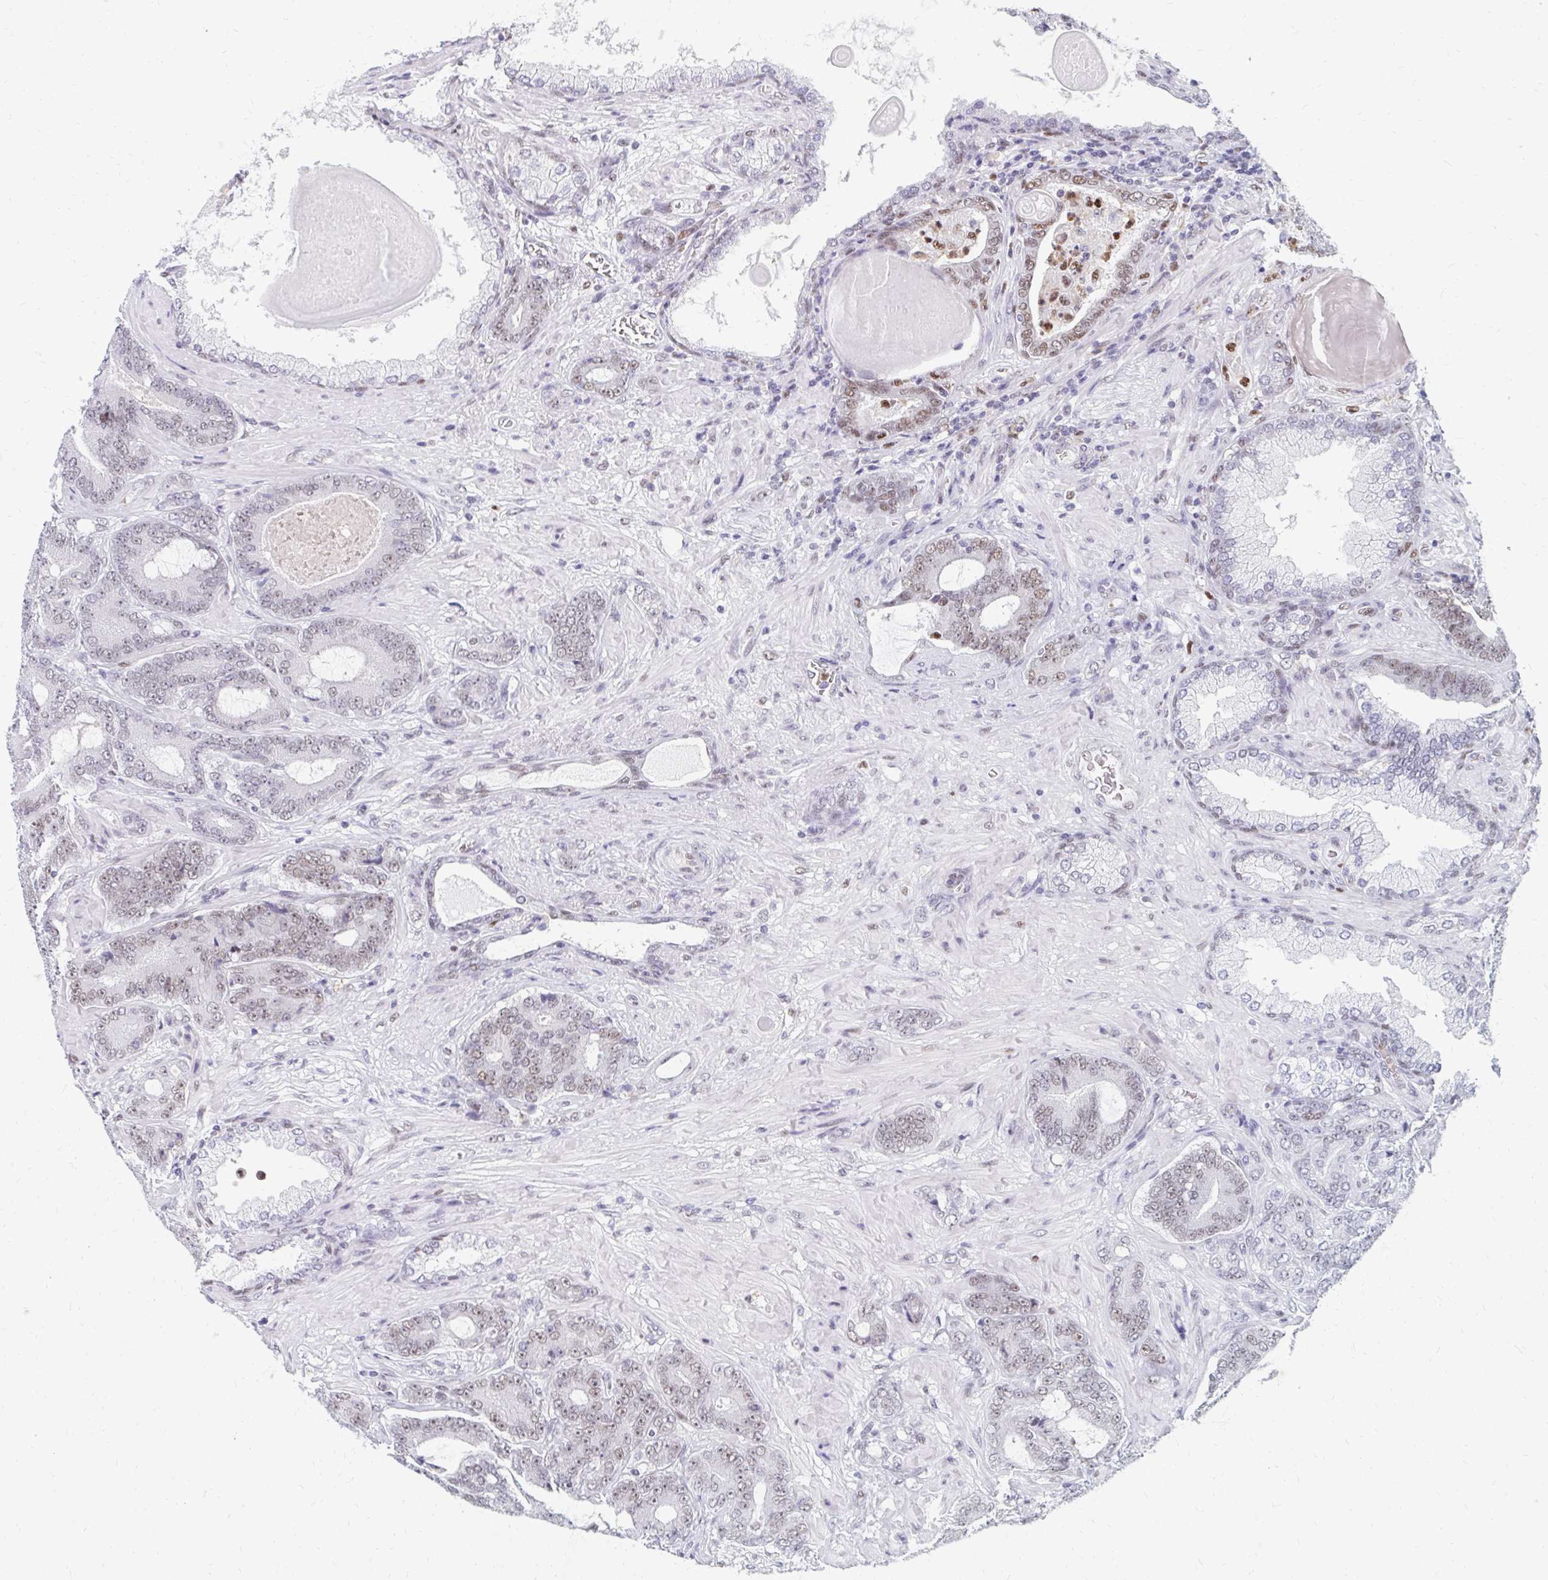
{"staining": {"intensity": "weak", "quantity": "25%-75%", "location": "nuclear"}, "tissue": "prostate cancer", "cell_type": "Tumor cells", "image_type": "cancer", "snomed": [{"axis": "morphology", "description": "Adenocarcinoma, High grade"}, {"axis": "topography", "description": "Prostate"}], "caption": "Immunohistochemical staining of prostate cancer reveals weak nuclear protein positivity in approximately 25%-75% of tumor cells.", "gene": "PLK3", "patient": {"sex": "male", "age": 62}}